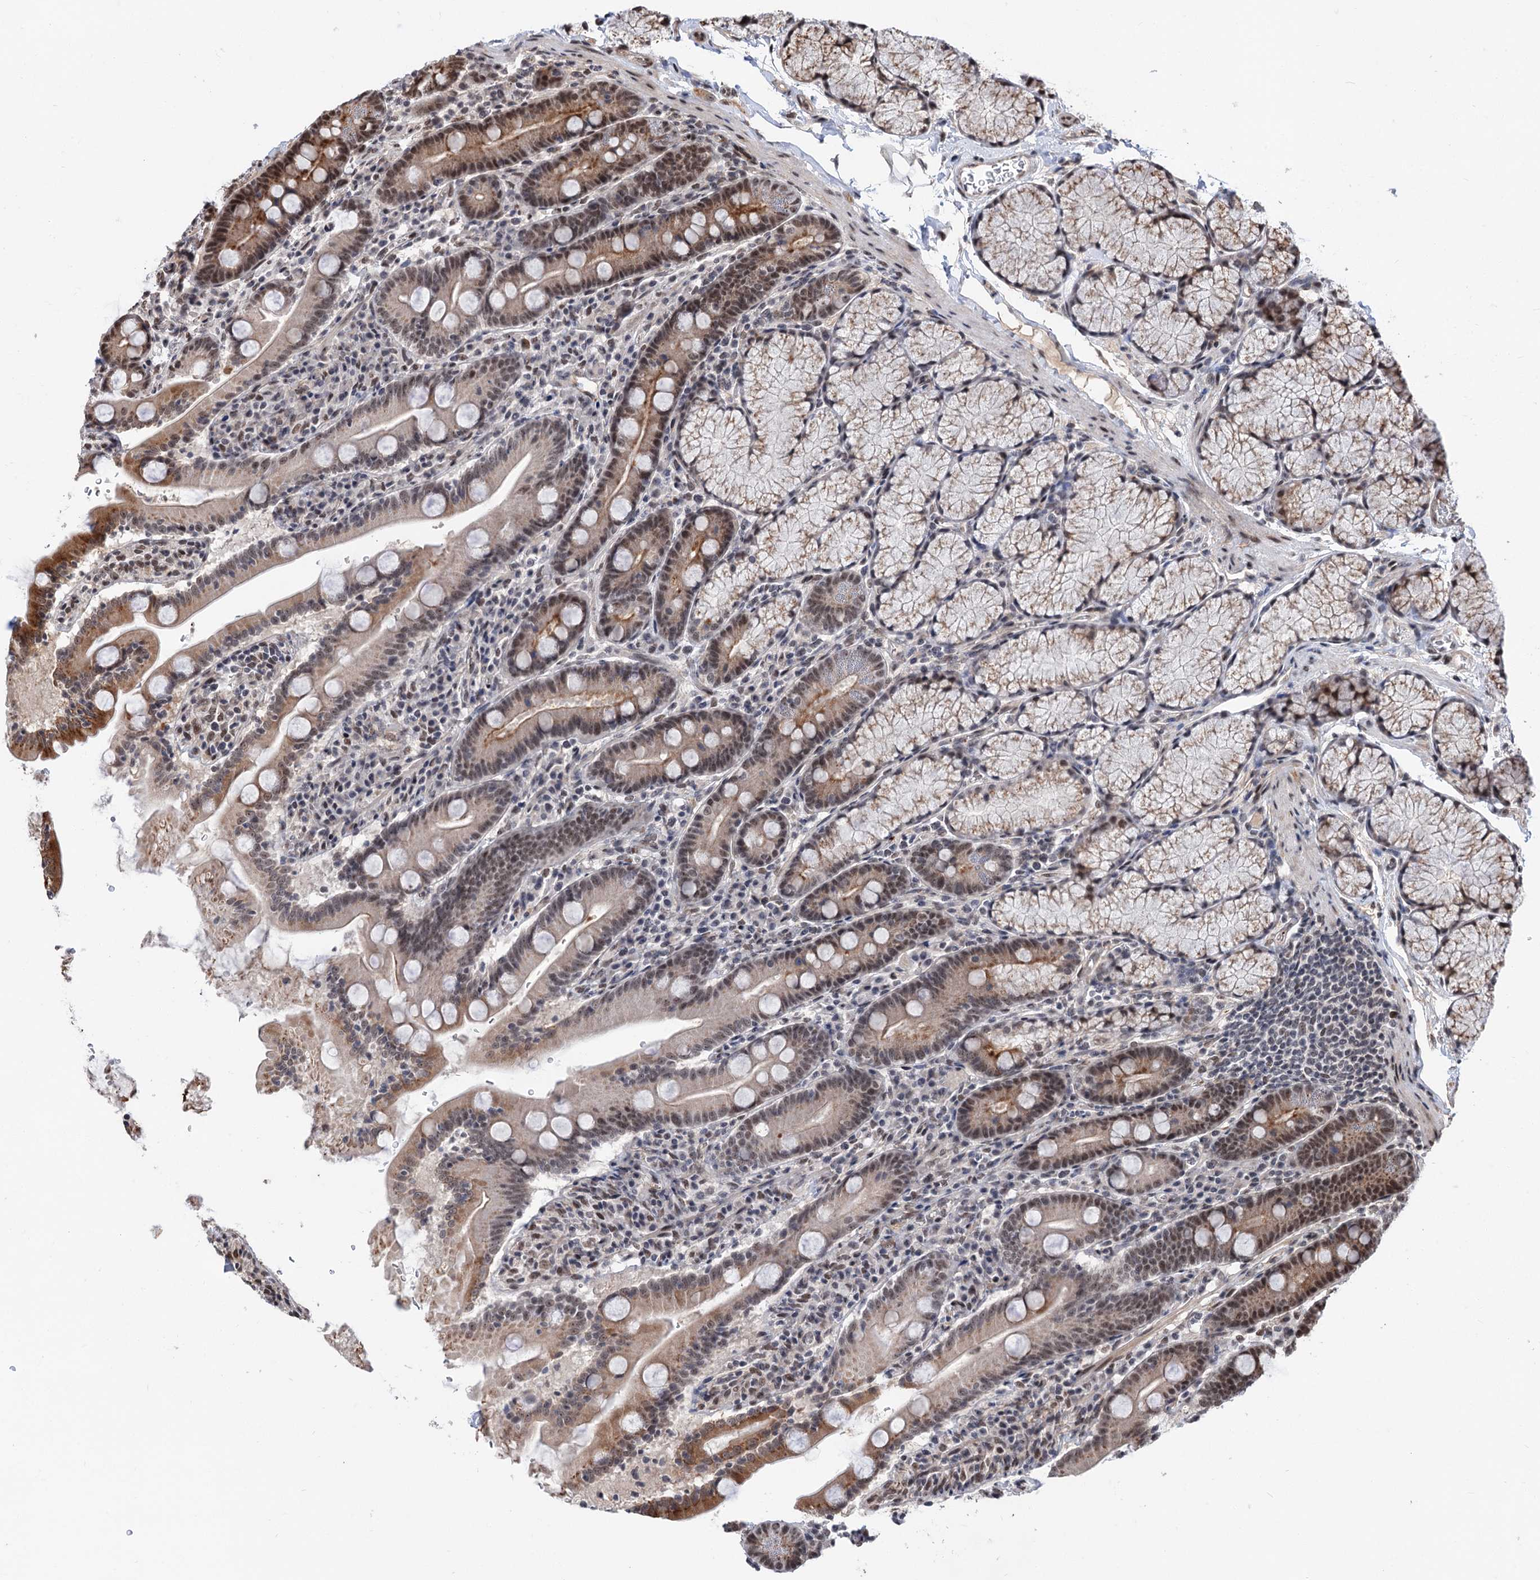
{"staining": {"intensity": "moderate", "quantity": "<25%", "location": "cytoplasmic/membranous,nuclear"}, "tissue": "duodenum", "cell_type": "Glandular cells", "image_type": "normal", "snomed": [{"axis": "morphology", "description": "Normal tissue, NOS"}, {"axis": "topography", "description": "Duodenum"}], "caption": "Glandular cells reveal low levels of moderate cytoplasmic/membranous,nuclear positivity in approximately <25% of cells in benign human duodenum. The staining was performed using DAB (3,3'-diaminobenzidine) to visualize the protein expression in brown, while the nuclei were stained in blue with hematoxylin (Magnification: 20x).", "gene": "MAML1", "patient": {"sex": "male", "age": 35}}